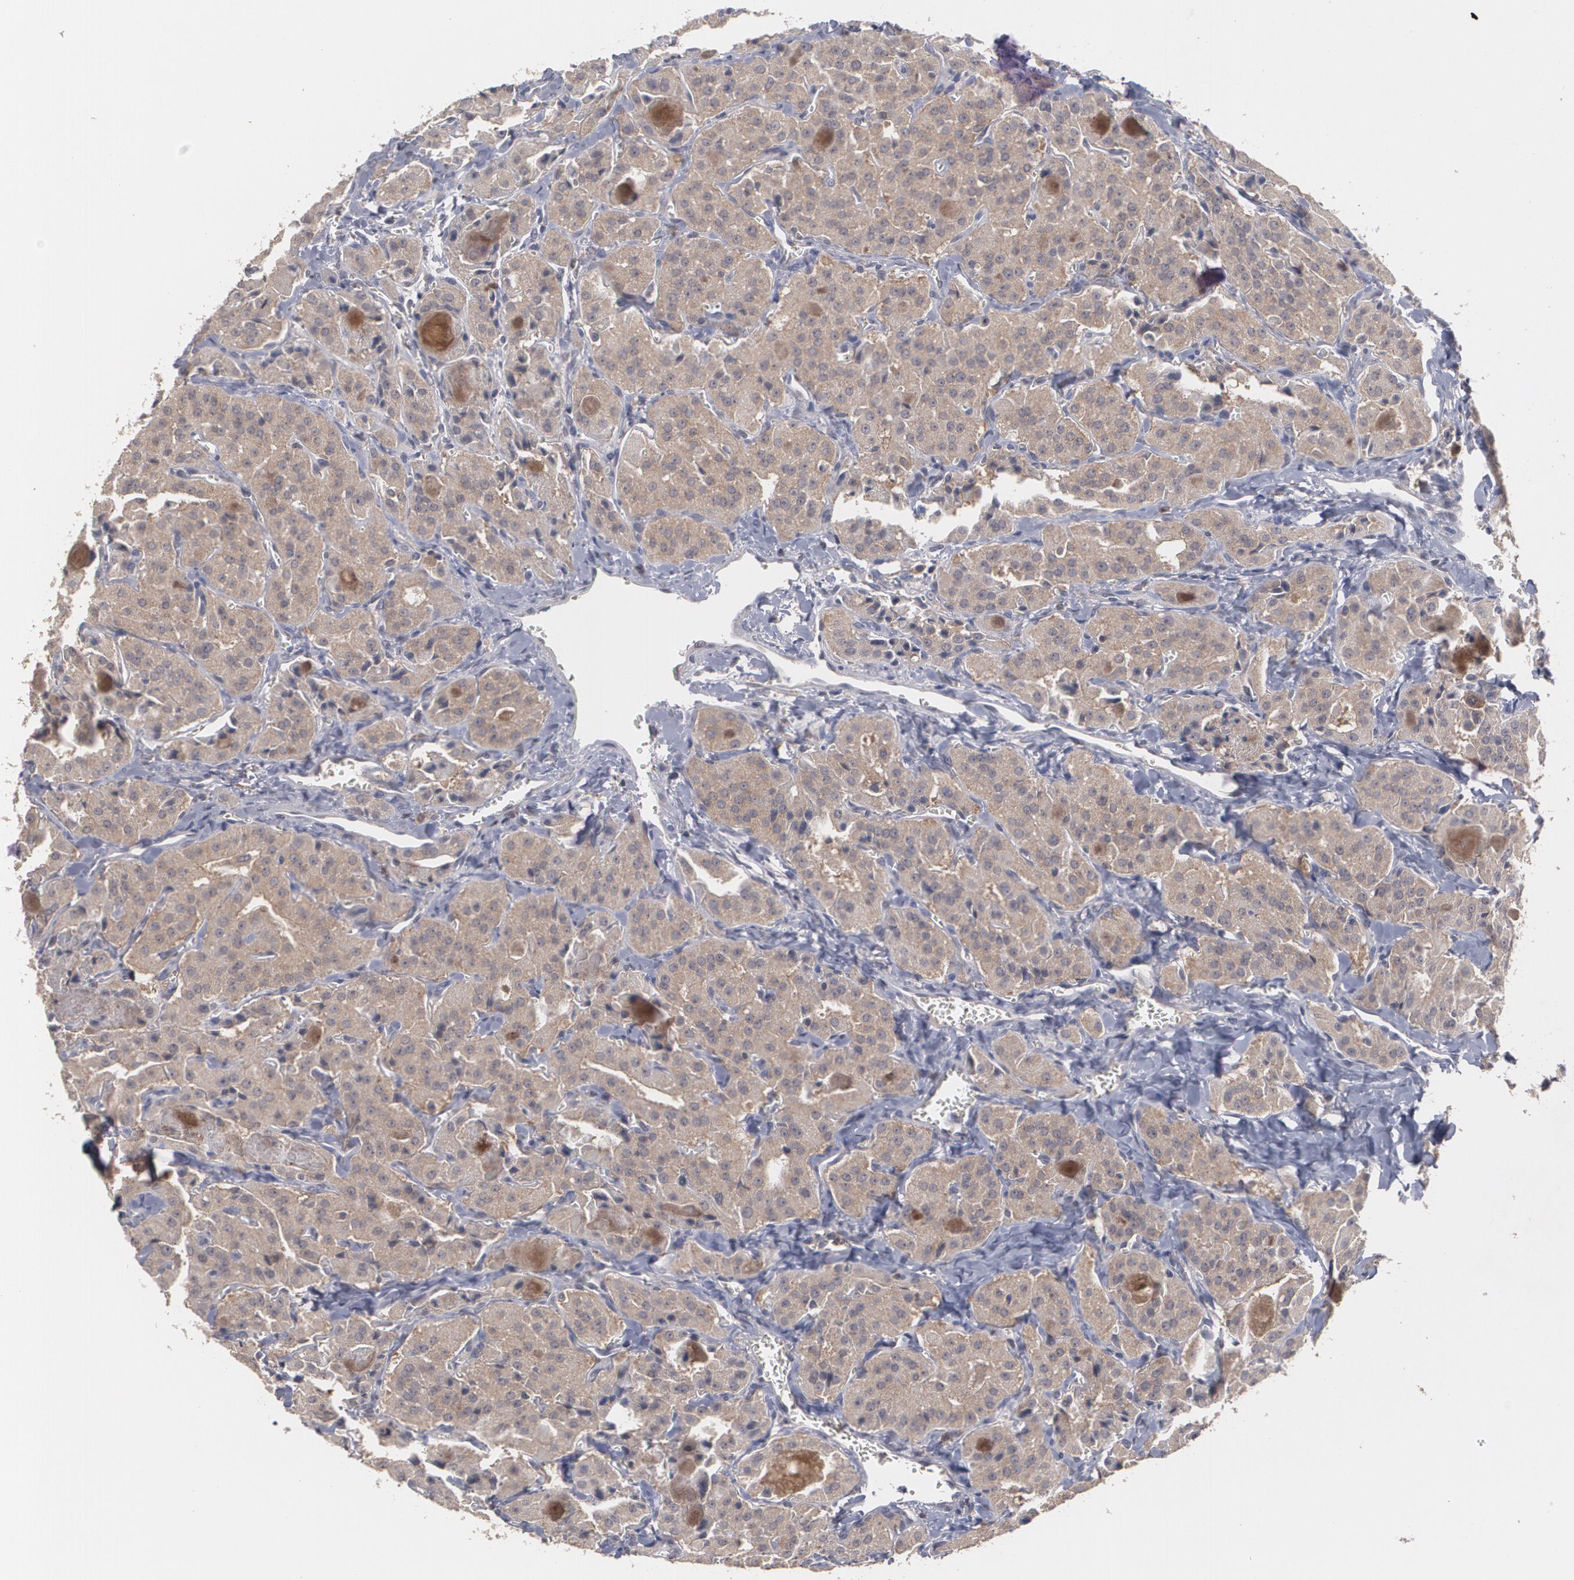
{"staining": {"intensity": "moderate", "quantity": ">75%", "location": "cytoplasmic/membranous"}, "tissue": "thyroid cancer", "cell_type": "Tumor cells", "image_type": "cancer", "snomed": [{"axis": "morphology", "description": "Carcinoma, NOS"}, {"axis": "topography", "description": "Thyroid gland"}], "caption": "Protein staining of thyroid cancer (carcinoma) tissue reveals moderate cytoplasmic/membranous staining in approximately >75% of tumor cells.", "gene": "ARF6", "patient": {"sex": "male", "age": 76}}